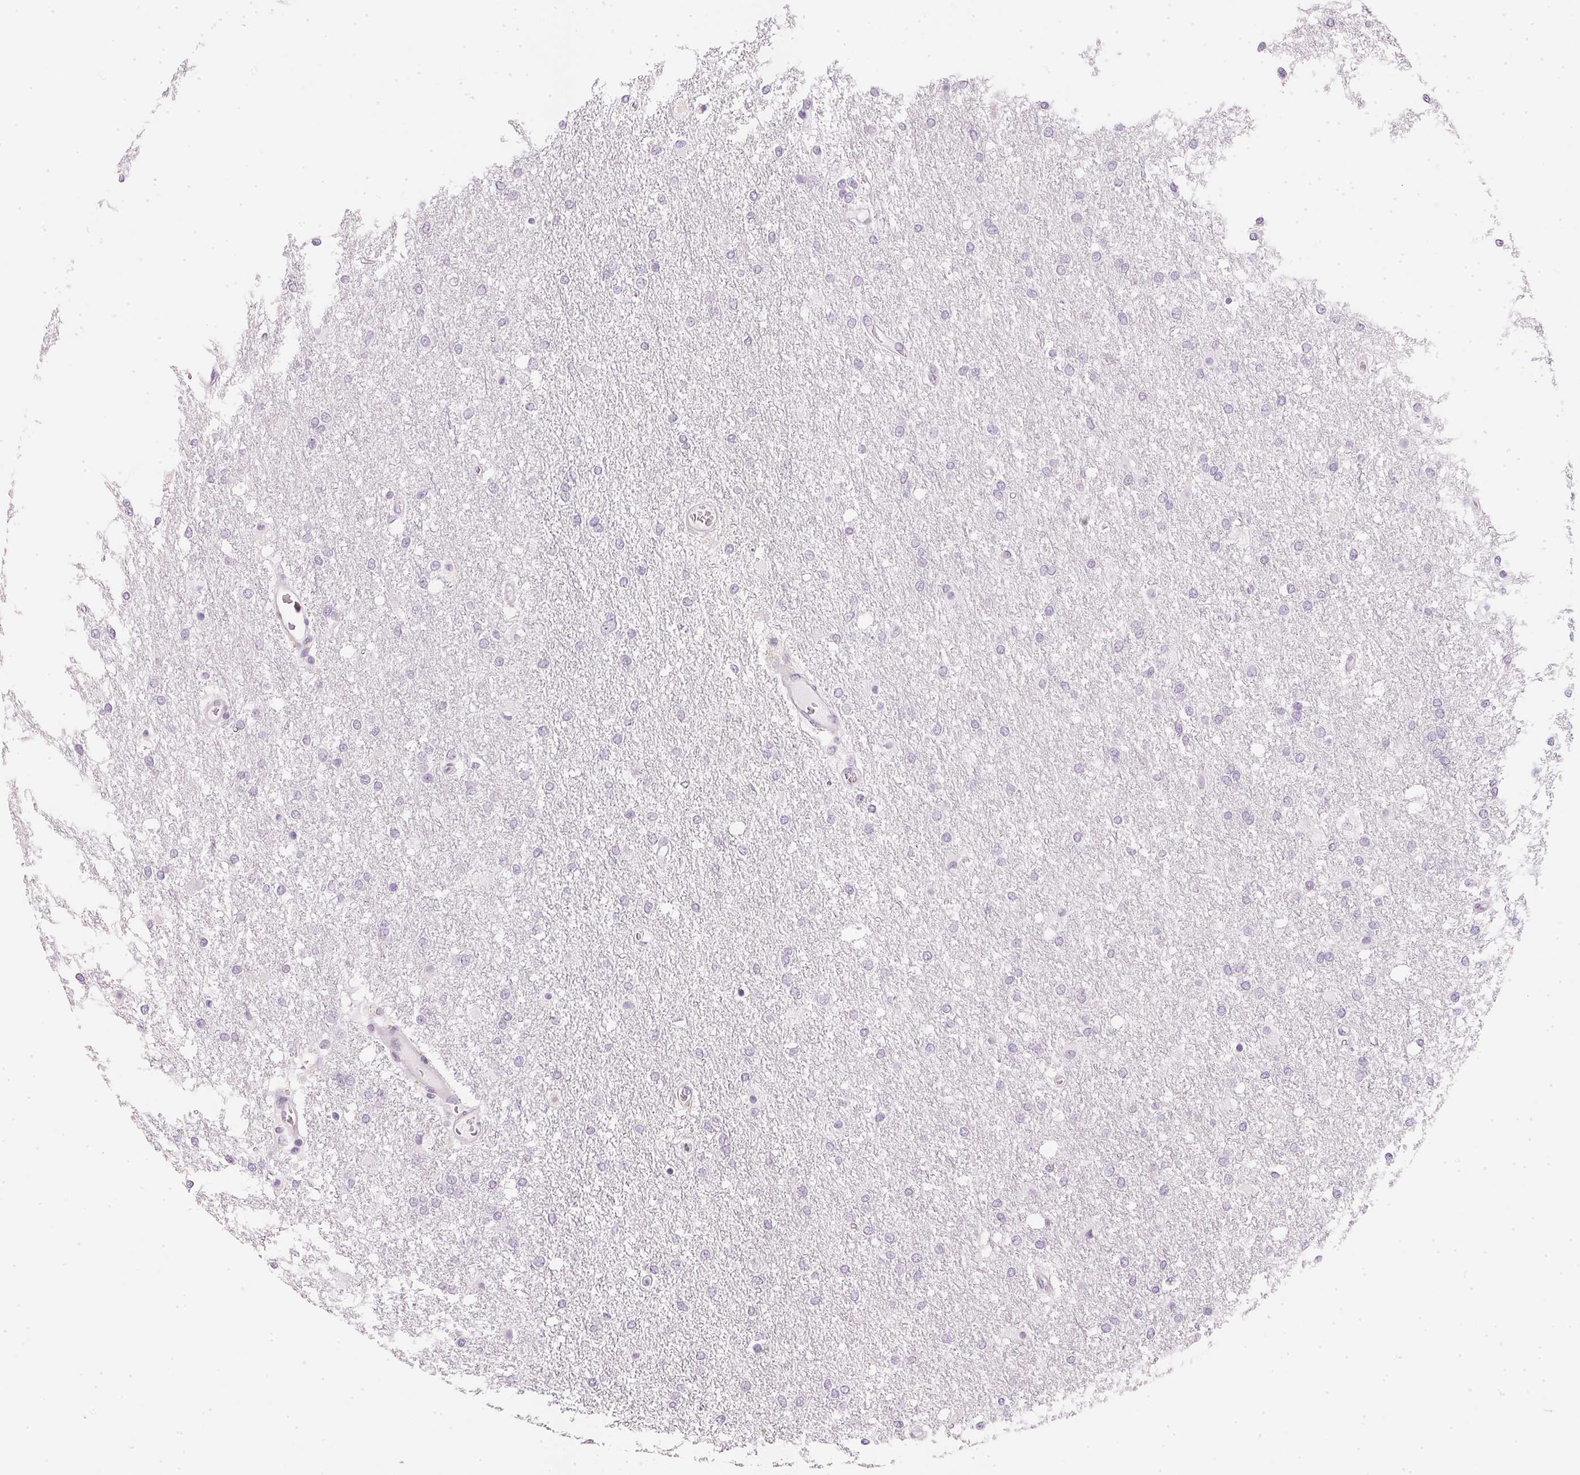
{"staining": {"intensity": "negative", "quantity": "none", "location": "none"}, "tissue": "glioma", "cell_type": "Tumor cells", "image_type": "cancer", "snomed": [{"axis": "morphology", "description": "Glioma, malignant, High grade"}, {"axis": "topography", "description": "Brain"}], "caption": "A histopathology image of human malignant glioma (high-grade) is negative for staining in tumor cells.", "gene": "CHST4", "patient": {"sex": "female", "age": 61}}